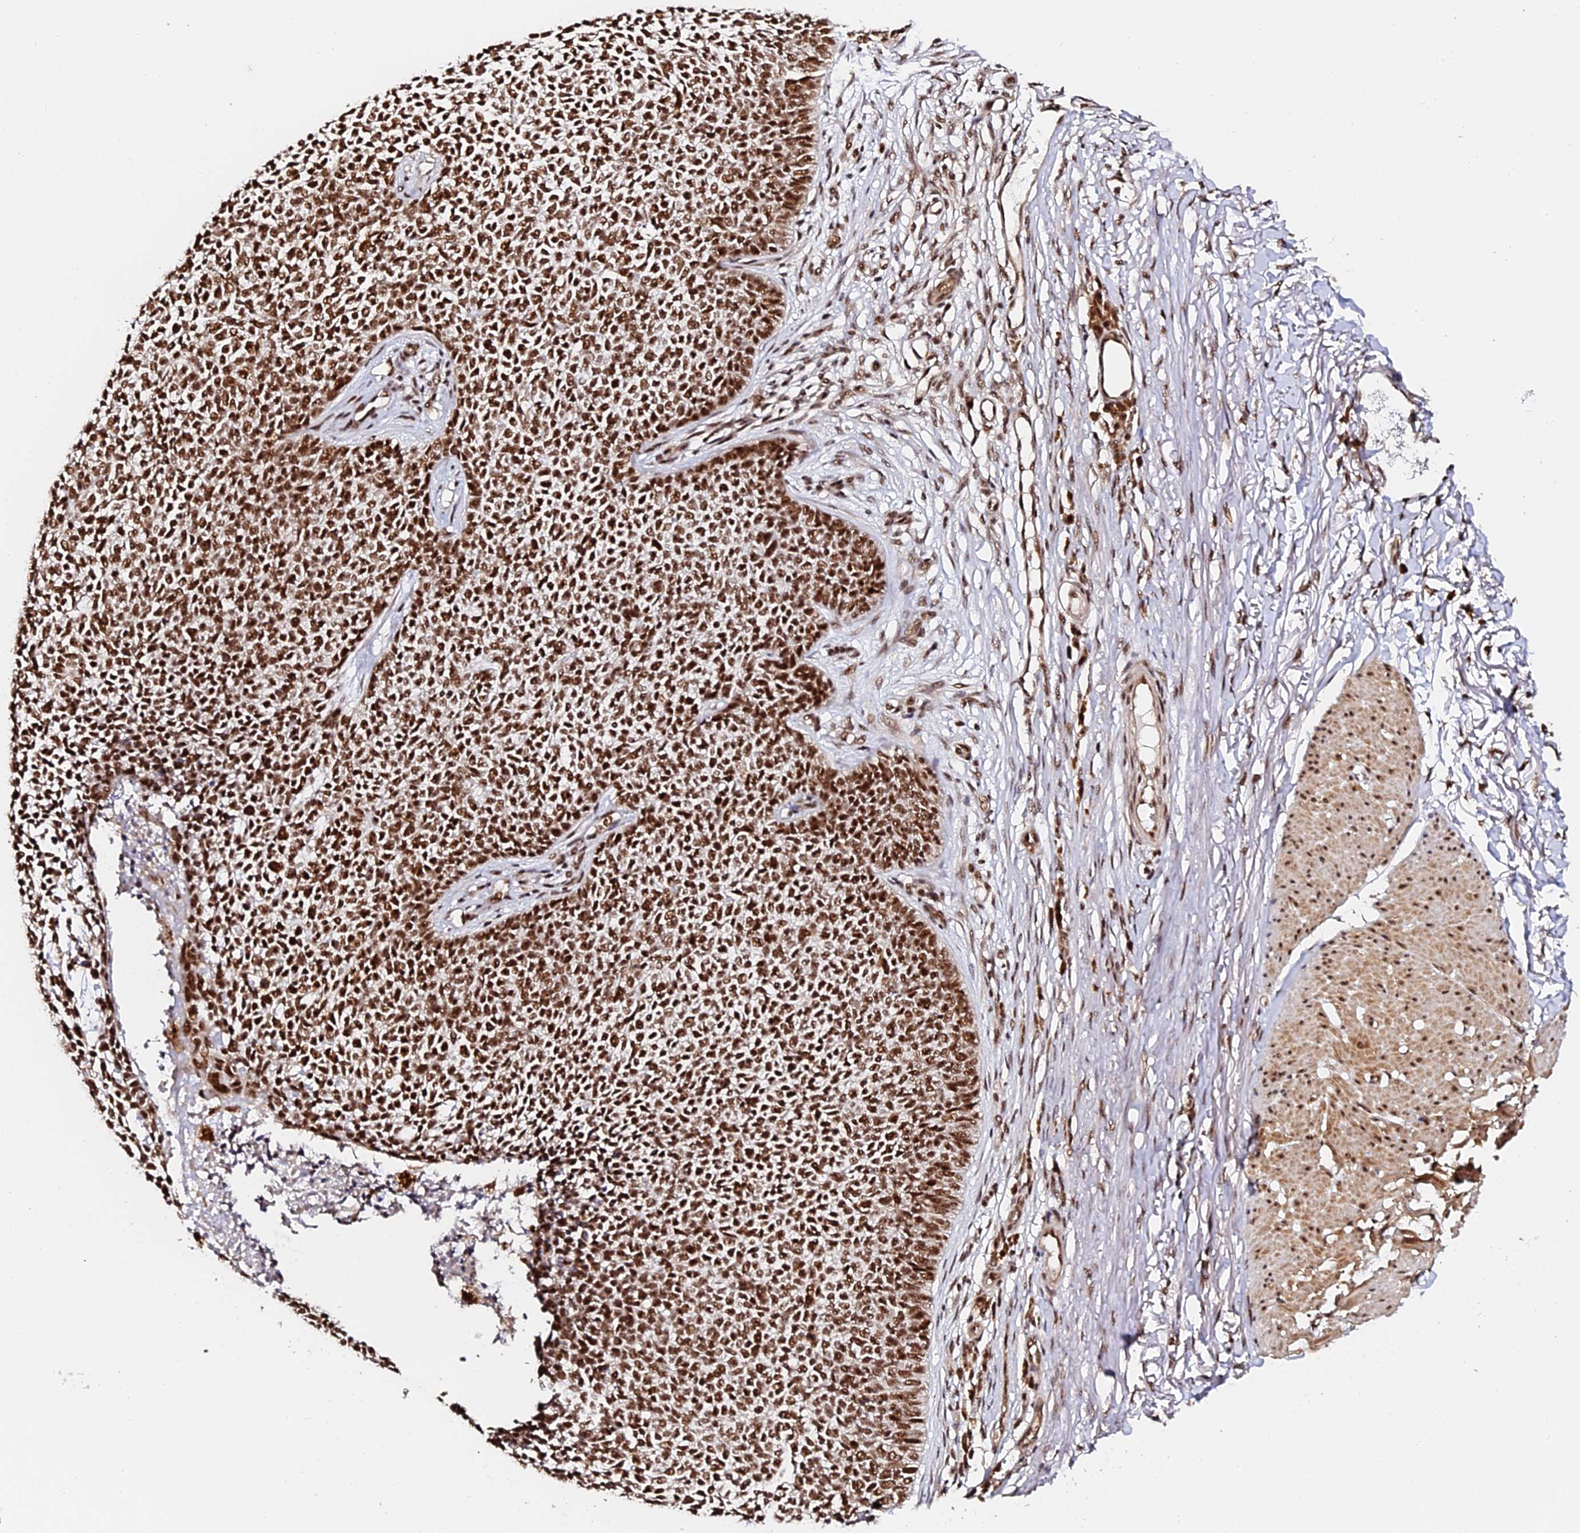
{"staining": {"intensity": "strong", "quantity": ">75%", "location": "nuclear"}, "tissue": "skin cancer", "cell_type": "Tumor cells", "image_type": "cancer", "snomed": [{"axis": "morphology", "description": "Basal cell carcinoma"}, {"axis": "topography", "description": "Skin"}], "caption": "Protein expression analysis of human skin cancer (basal cell carcinoma) reveals strong nuclear positivity in about >75% of tumor cells.", "gene": "MCRS1", "patient": {"sex": "female", "age": 84}}